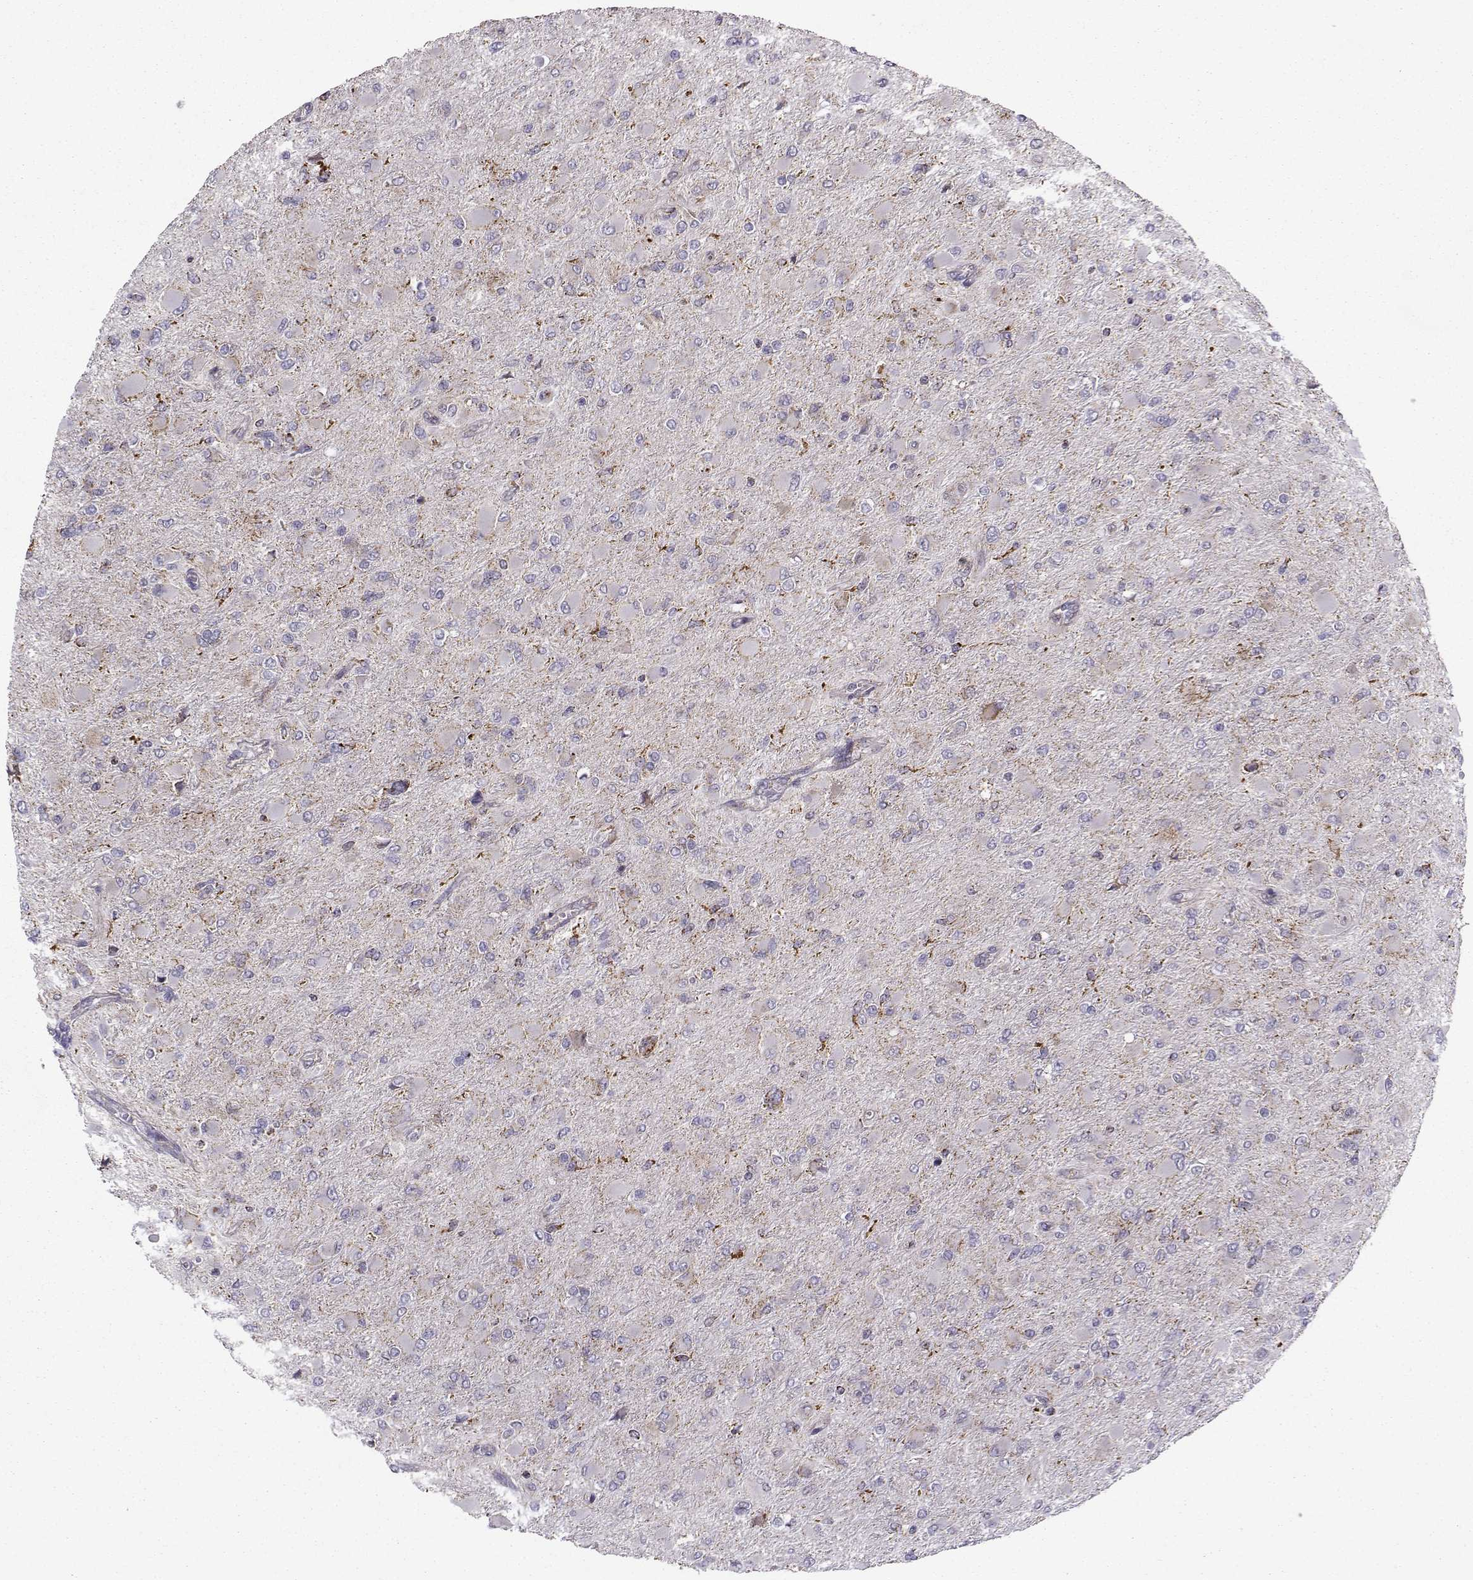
{"staining": {"intensity": "negative", "quantity": "none", "location": "none"}, "tissue": "glioma", "cell_type": "Tumor cells", "image_type": "cancer", "snomed": [{"axis": "morphology", "description": "Glioma, malignant, High grade"}, {"axis": "topography", "description": "Cerebral cortex"}], "caption": "Immunohistochemistry of malignant high-grade glioma shows no expression in tumor cells. (Immunohistochemistry (ihc), brightfield microscopy, high magnification).", "gene": "NECAB3", "patient": {"sex": "female", "age": 36}}